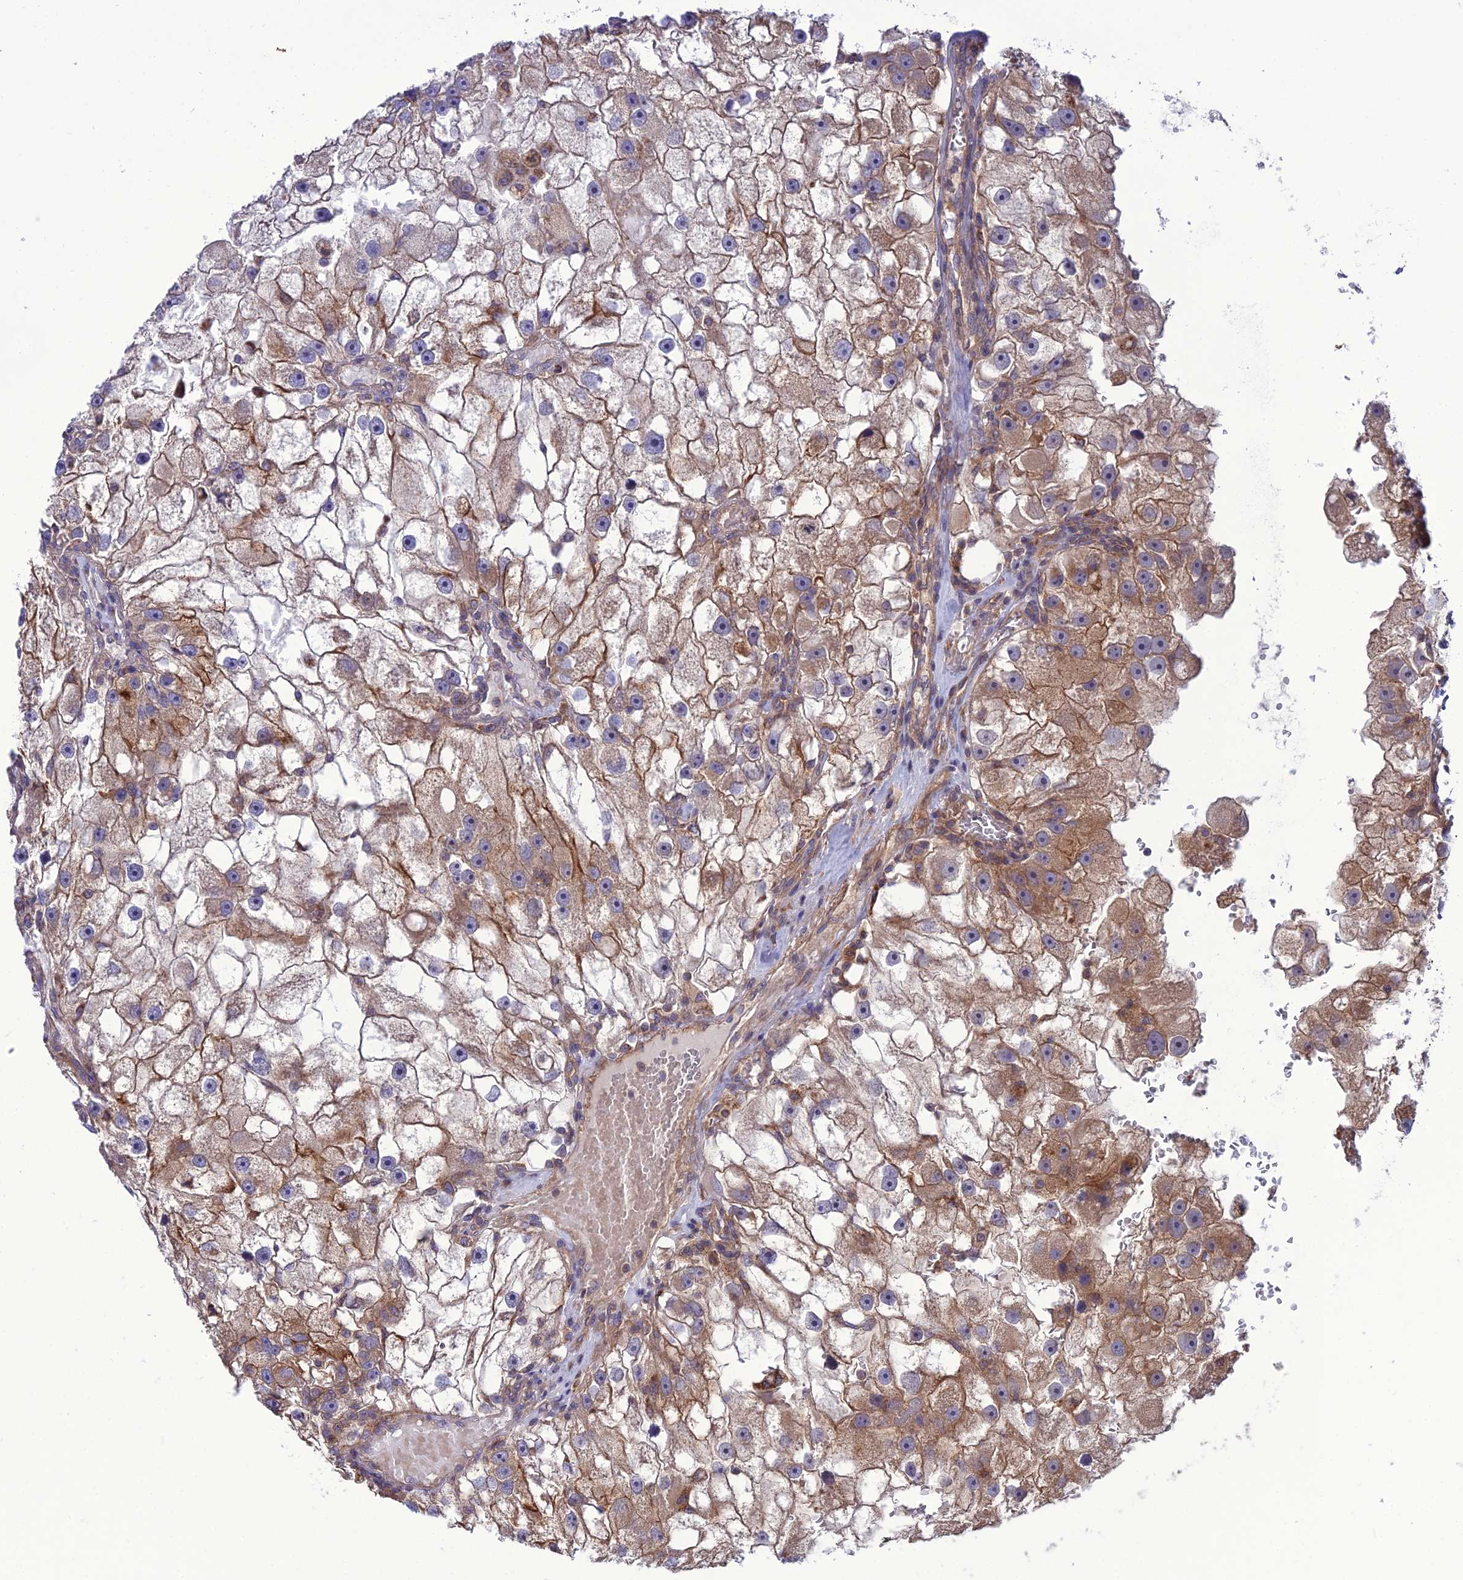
{"staining": {"intensity": "moderate", "quantity": "25%-75%", "location": "cytoplasmic/membranous"}, "tissue": "renal cancer", "cell_type": "Tumor cells", "image_type": "cancer", "snomed": [{"axis": "morphology", "description": "Adenocarcinoma, NOS"}, {"axis": "topography", "description": "Kidney"}], "caption": "IHC histopathology image of human renal adenocarcinoma stained for a protein (brown), which displays medium levels of moderate cytoplasmic/membranous expression in approximately 25%-75% of tumor cells.", "gene": "PPIL3", "patient": {"sex": "male", "age": 63}}